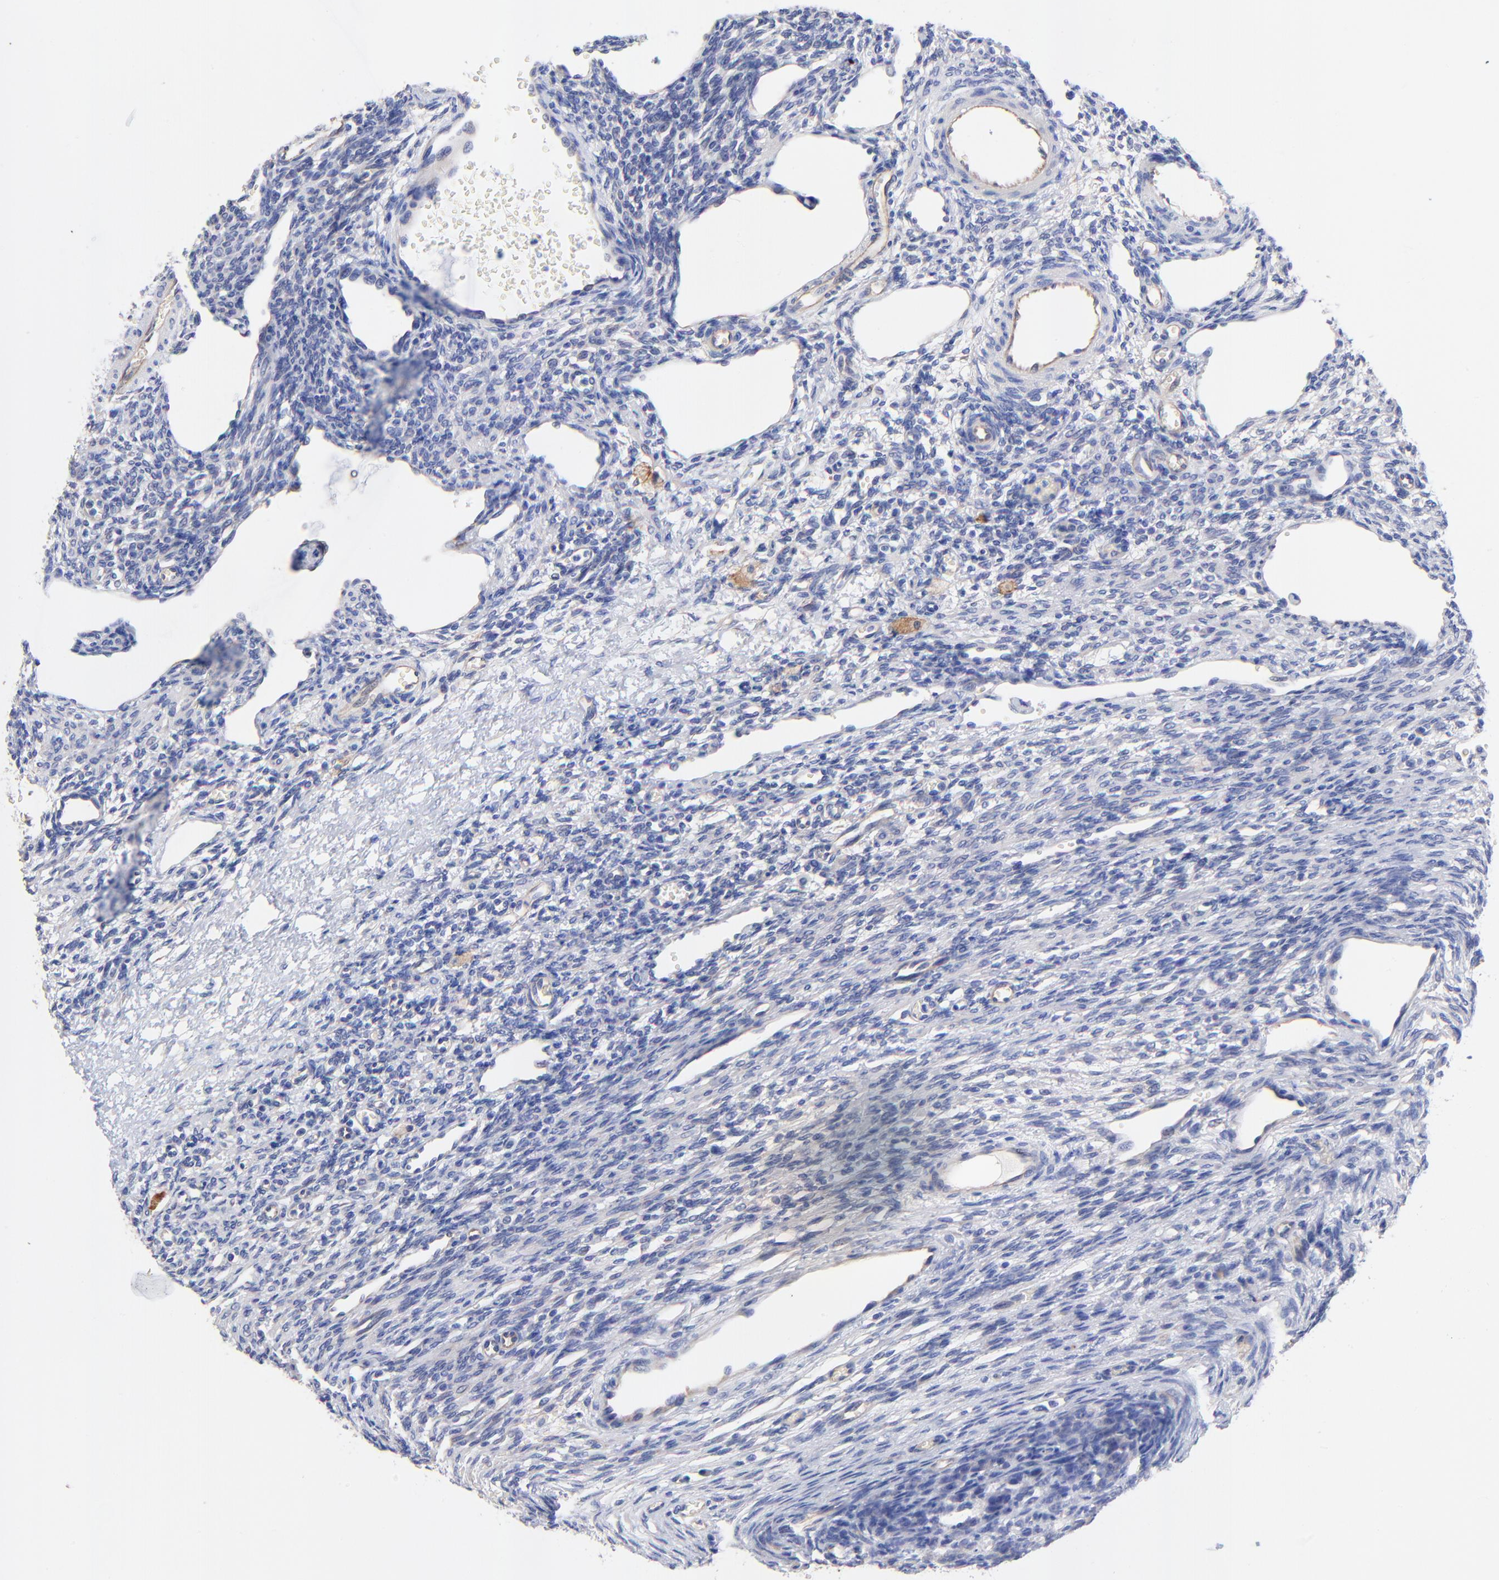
{"staining": {"intensity": "negative", "quantity": "none", "location": "none"}, "tissue": "ovary", "cell_type": "Ovarian stroma cells", "image_type": "normal", "snomed": [{"axis": "morphology", "description": "Normal tissue, NOS"}, {"axis": "topography", "description": "Ovary"}], "caption": "Immunohistochemical staining of unremarkable human ovary reveals no significant positivity in ovarian stroma cells. Nuclei are stained in blue.", "gene": "SLC44A2", "patient": {"sex": "female", "age": 33}}